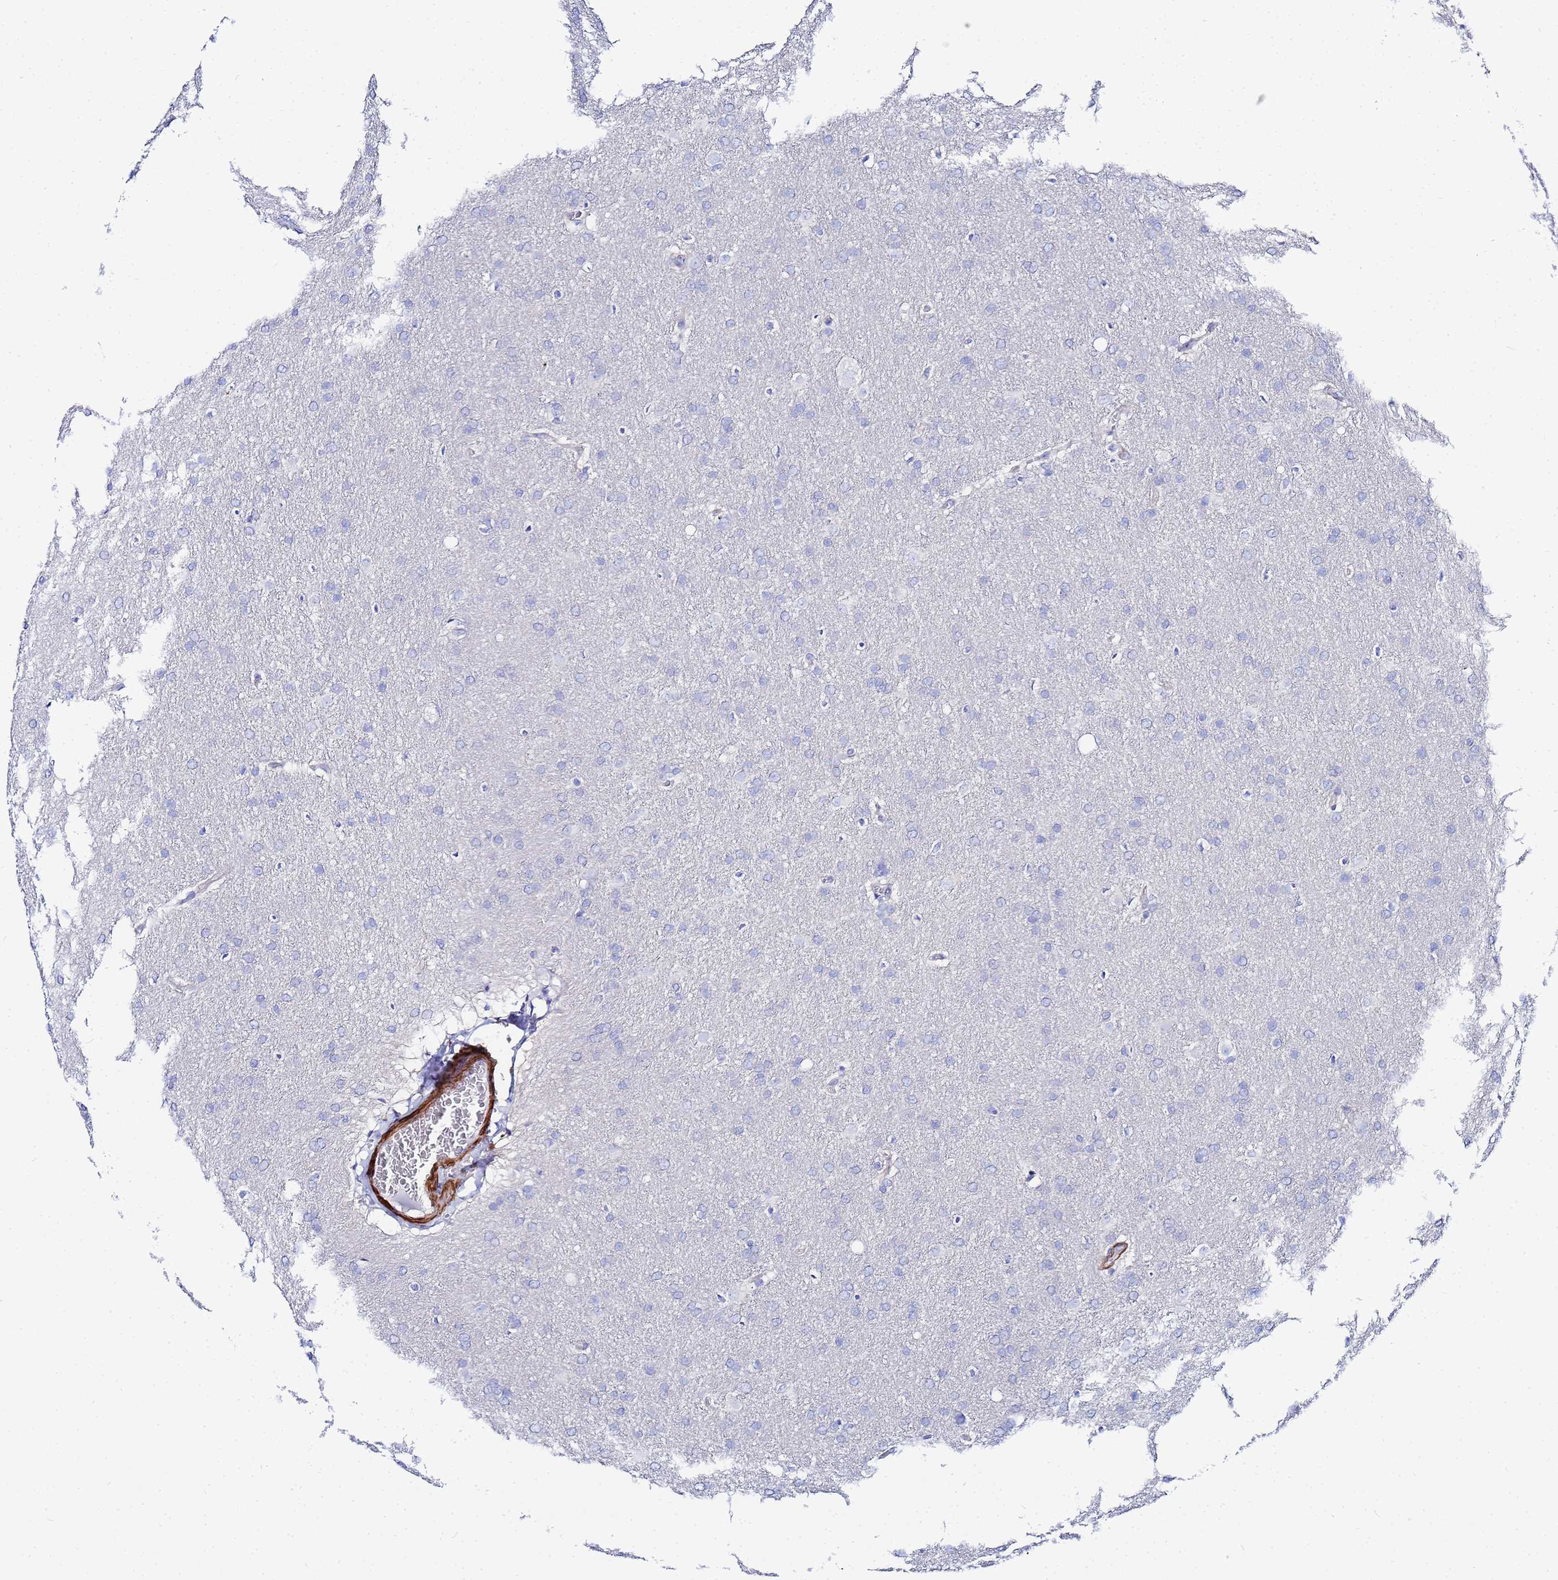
{"staining": {"intensity": "negative", "quantity": "none", "location": "none"}, "tissue": "glioma", "cell_type": "Tumor cells", "image_type": "cancer", "snomed": [{"axis": "morphology", "description": "Glioma, malignant, Low grade"}, {"axis": "topography", "description": "Brain"}], "caption": "Immunohistochemistry micrograph of glioma stained for a protein (brown), which reveals no expression in tumor cells.", "gene": "RAB39B", "patient": {"sex": "female", "age": 32}}